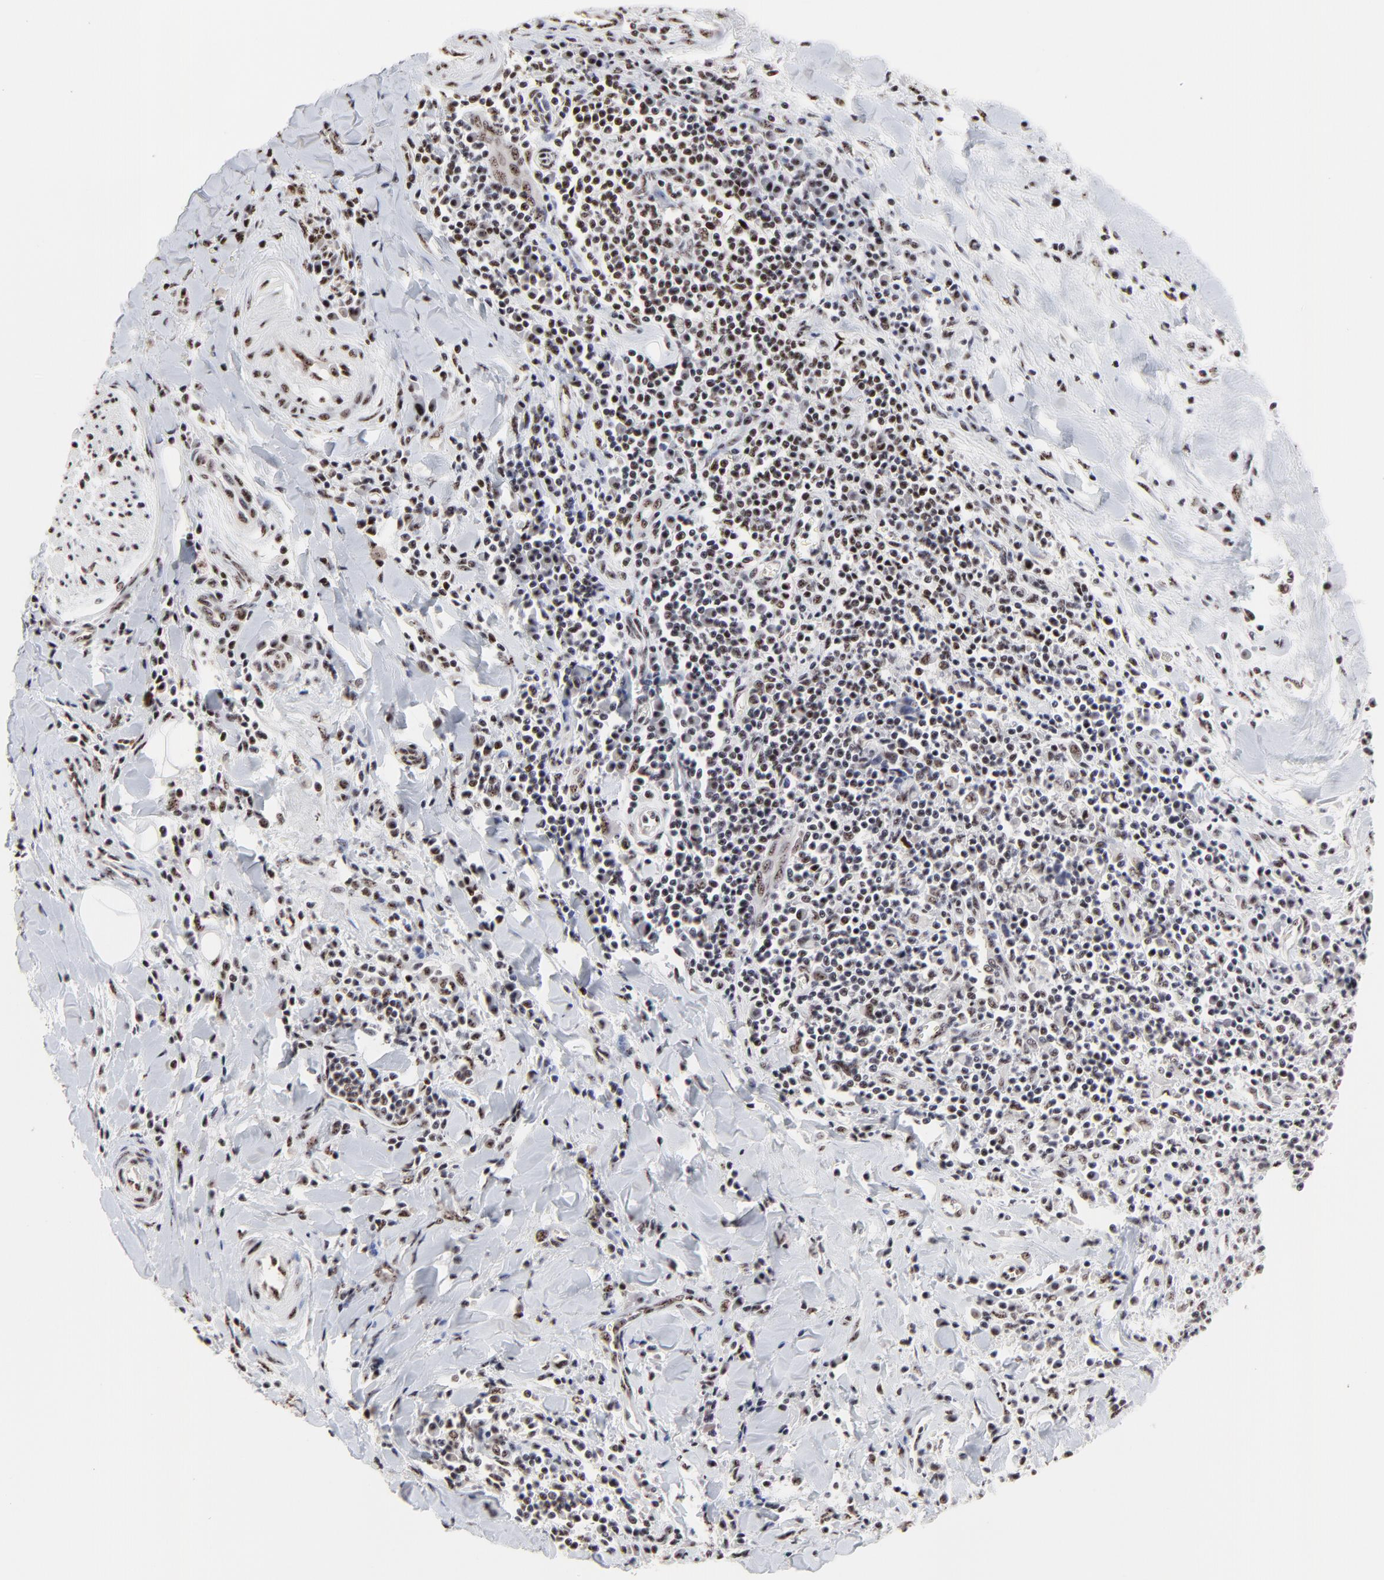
{"staining": {"intensity": "weak", "quantity": "25%-75%", "location": "nuclear"}, "tissue": "liver cancer", "cell_type": "Tumor cells", "image_type": "cancer", "snomed": [{"axis": "morphology", "description": "Cholangiocarcinoma"}, {"axis": "topography", "description": "Liver"}], "caption": "Protein expression by IHC demonstrates weak nuclear expression in approximately 25%-75% of tumor cells in liver cancer (cholangiocarcinoma). (DAB (3,3'-diaminobenzidine) = brown stain, brightfield microscopy at high magnification).", "gene": "MBD4", "patient": {"sex": "male", "age": 57}}